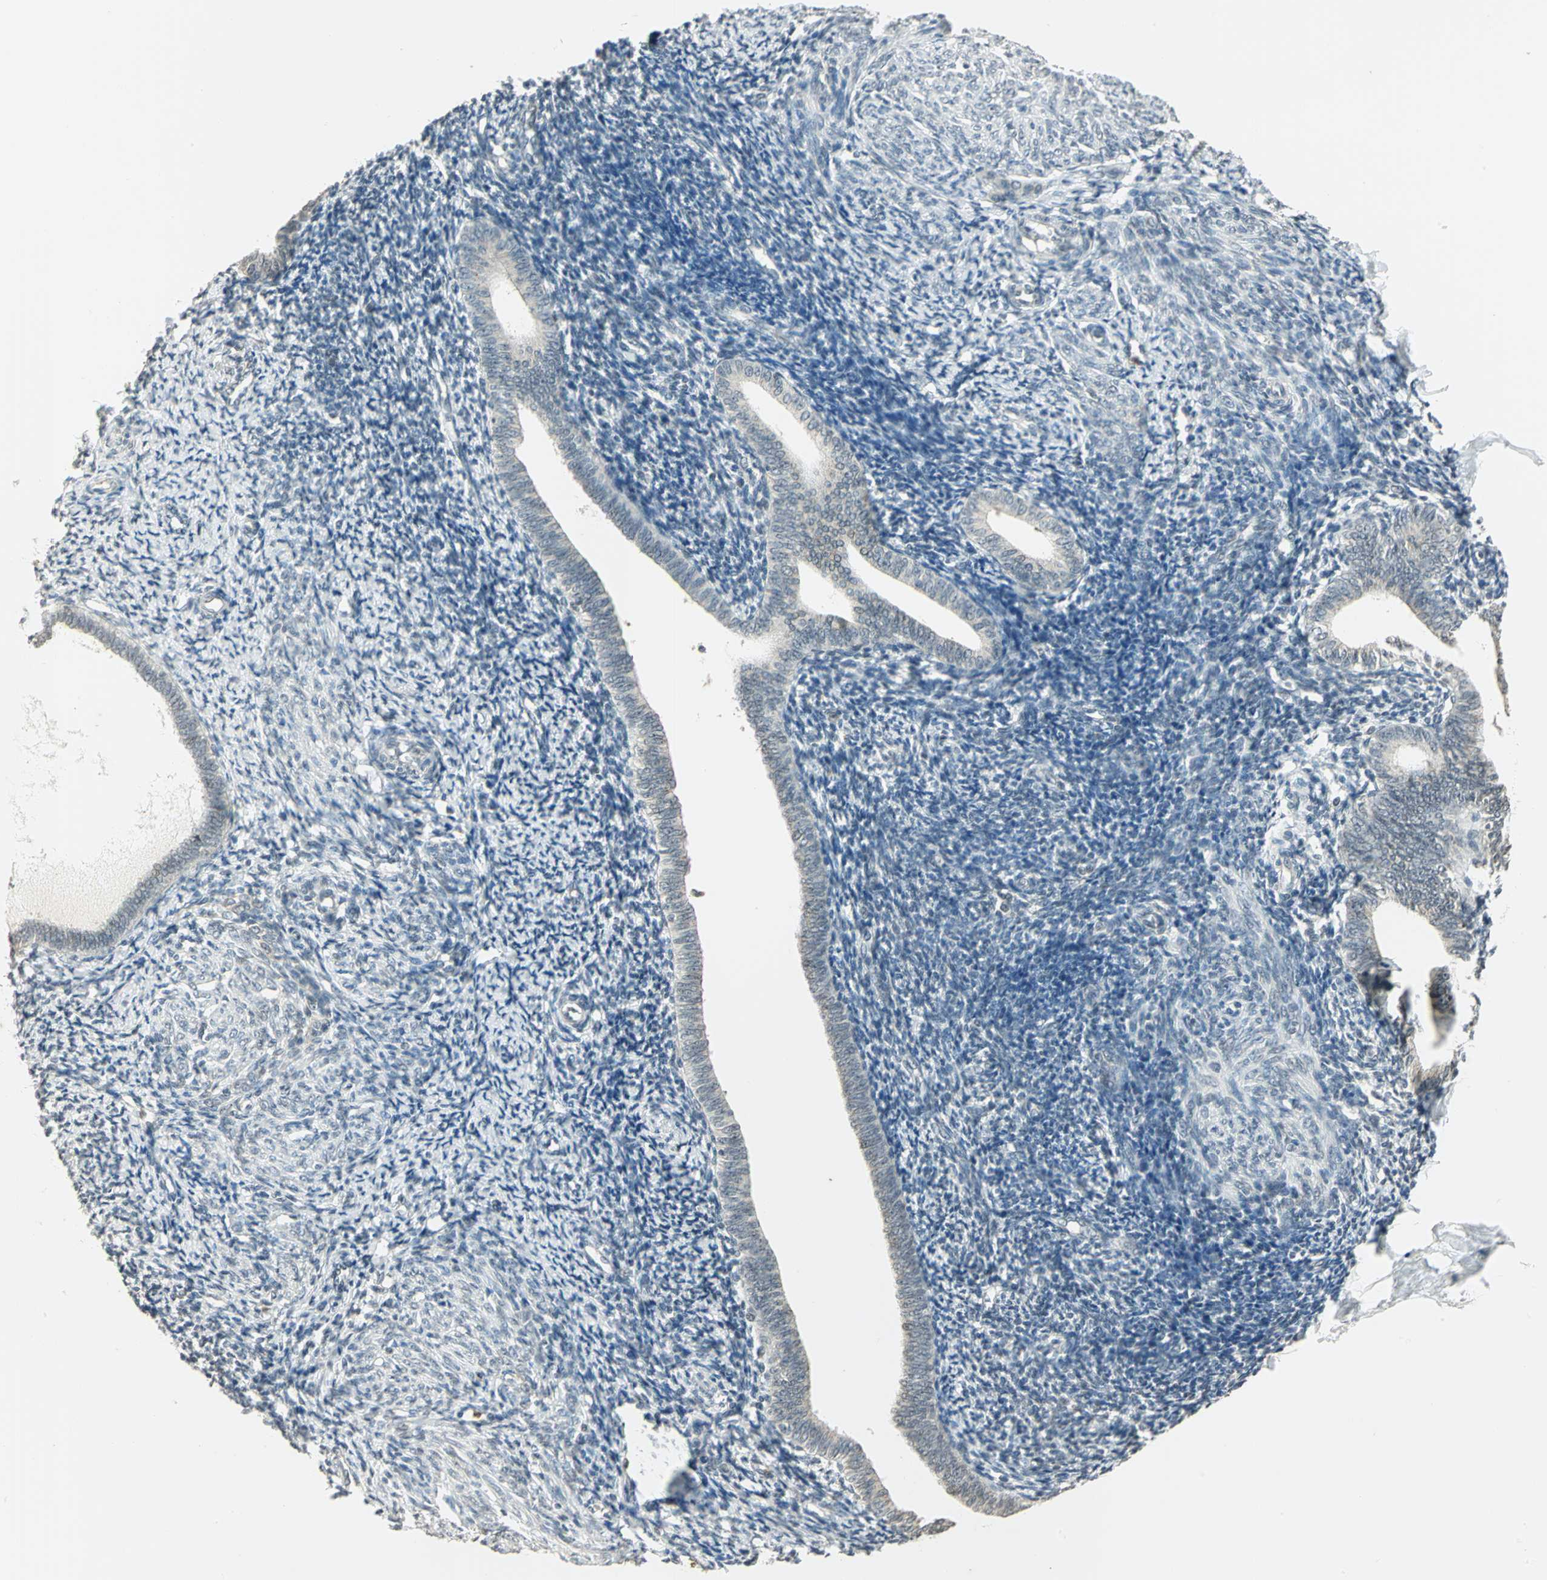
{"staining": {"intensity": "negative", "quantity": "none", "location": "none"}, "tissue": "endometrium", "cell_type": "Cells in endometrial stroma", "image_type": "normal", "snomed": [{"axis": "morphology", "description": "Normal tissue, NOS"}, {"axis": "topography", "description": "Endometrium"}], "caption": "This is a histopathology image of IHC staining of unremarkable endometrium, which shows no staining in cells in endometrial stroma. (DAB immunohistochemistry with hematoxylin counter stain).", "gene": "SMARCA5", "patient": {"sex": "female", "age": 57}}